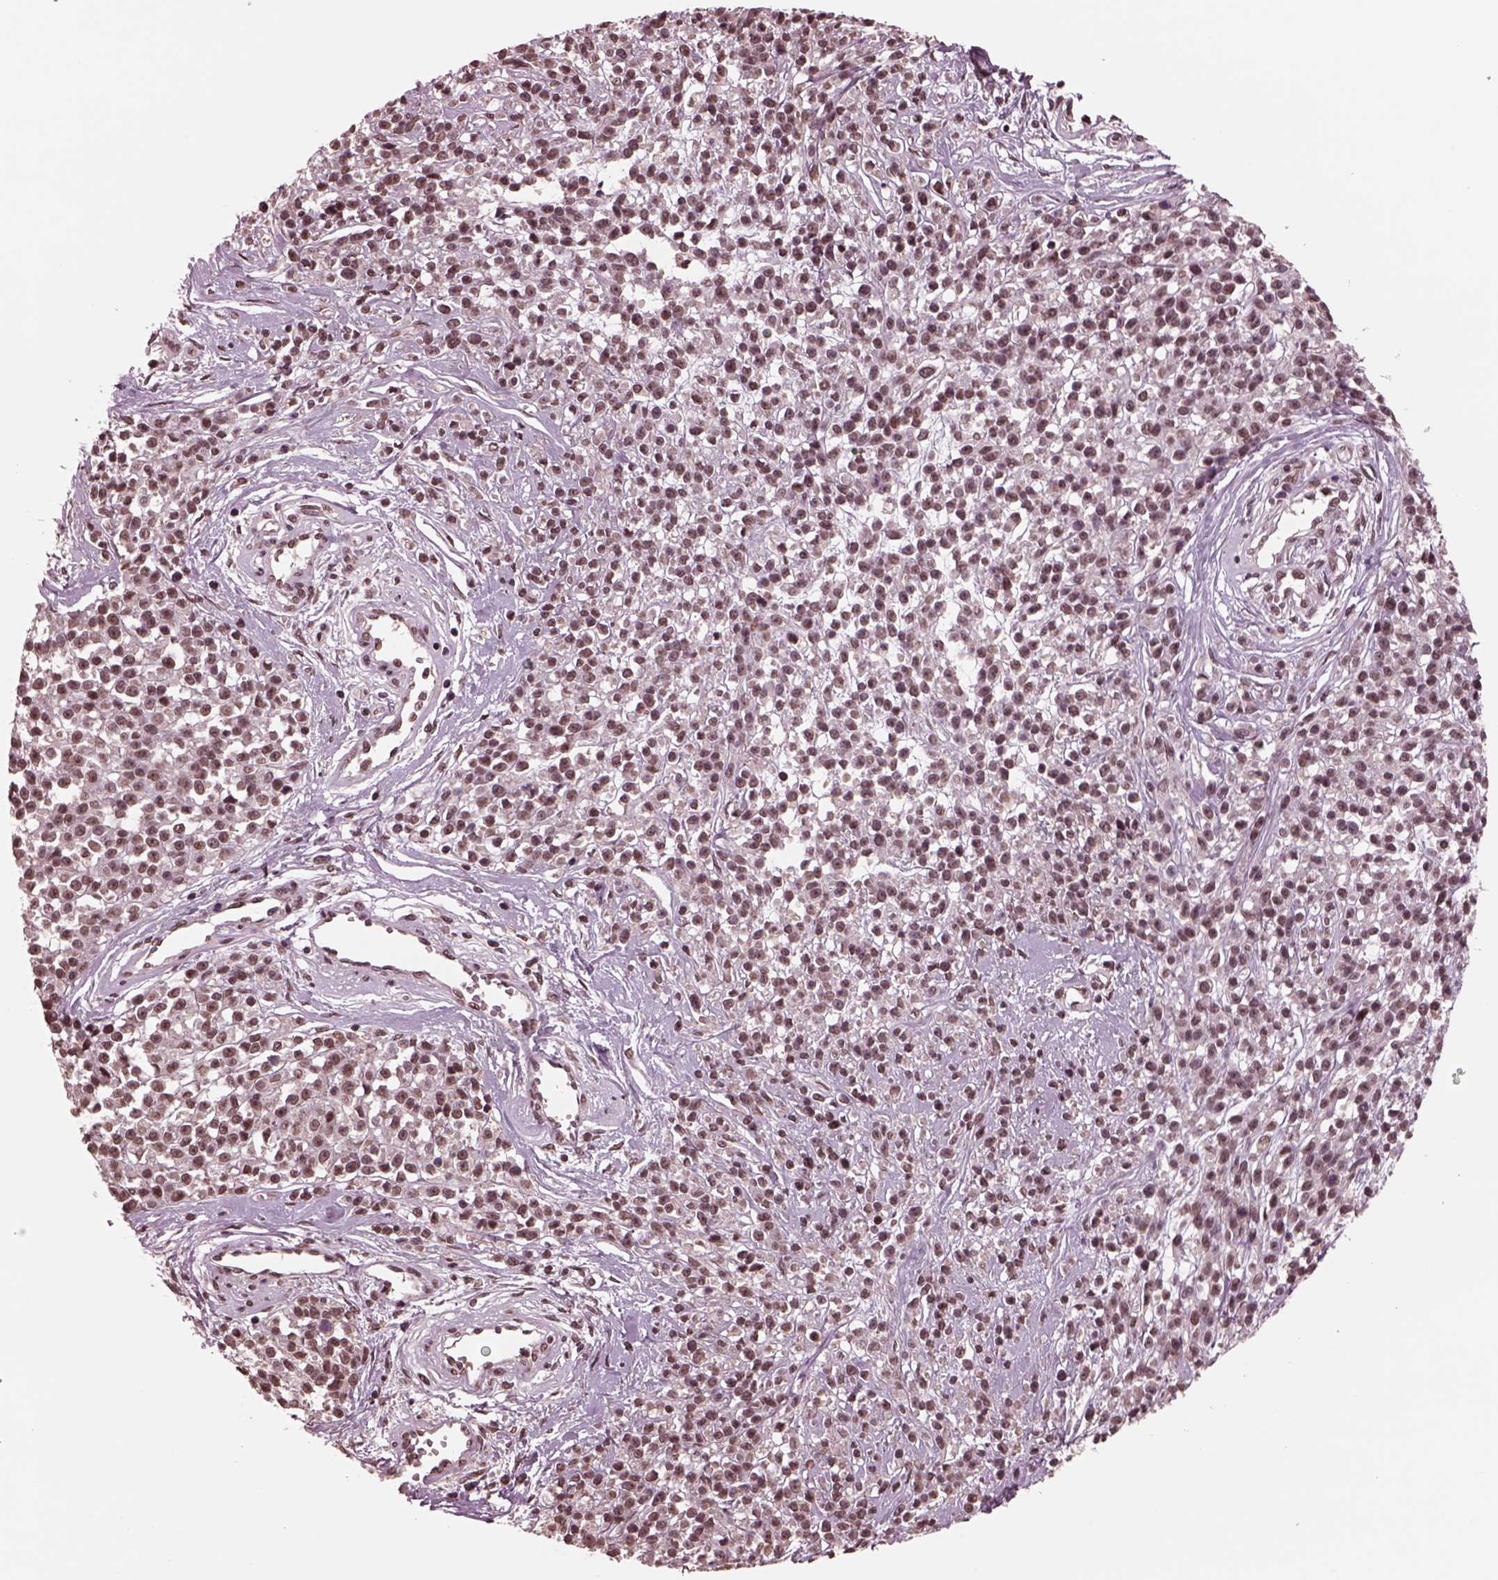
{"staining": {"intensity": "weak", "quantity": ">75%", "location": "nuclear"}, "tissue": "melanoma", "cell_type": "Tumor cells", "image_type": "cancer", "snomed": [{"axis": "morphology", "description": "Malignant melanoma, NOS"}, {"axis": "topography", "description": "Skin"}, {"axis": "topography", "description": "Skin of trunk"}], "caption": "Immunohistochemistry (IHC) micrograph of melanoma stained for a protein (brown), which exhibits low levels of weak nuclear positivity in approximately >75% of tumor cells.", "gene": "NAP1L5", "patient": {"sex": "male", "age": 74}}